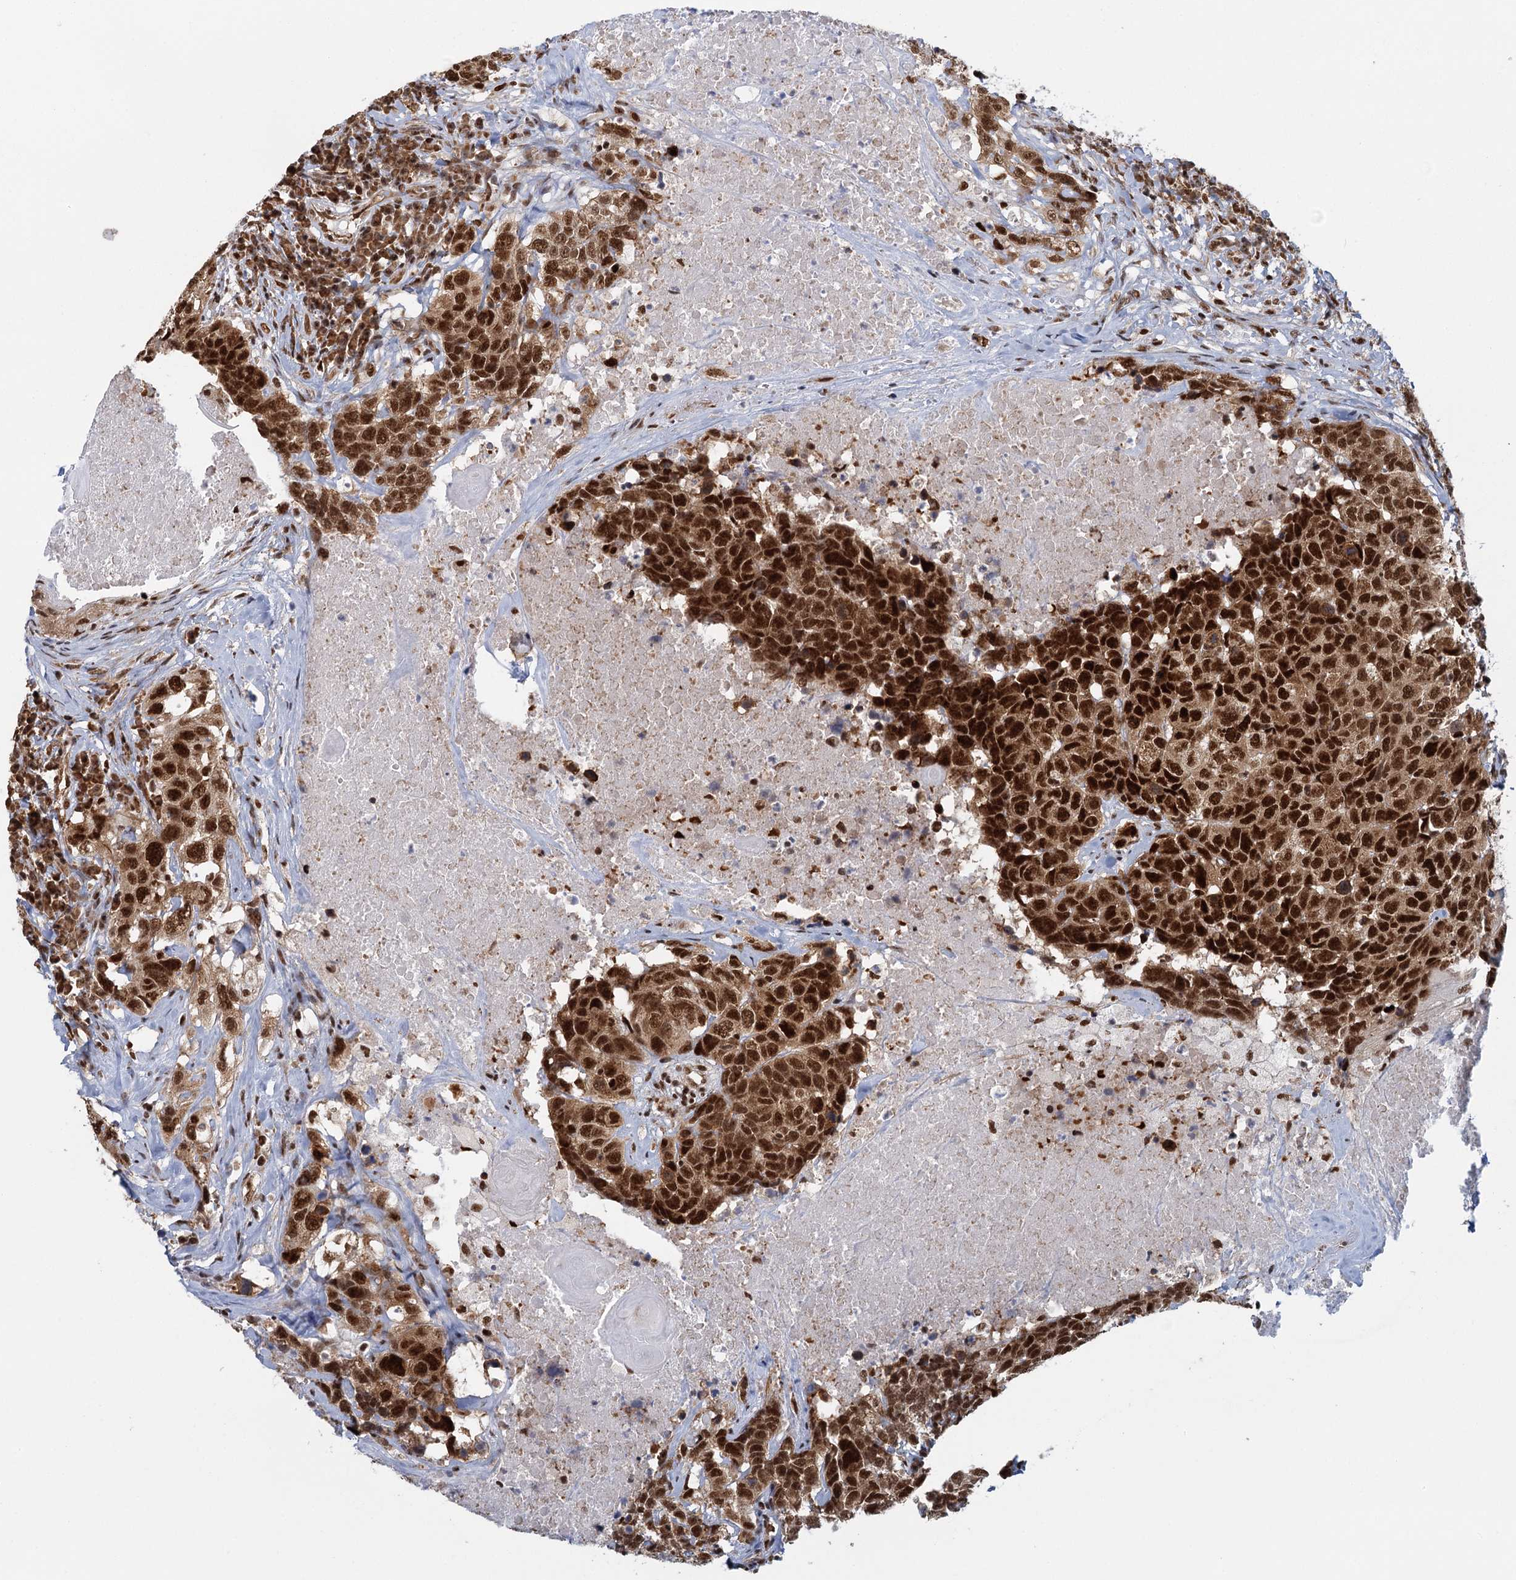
{"staining": {"intensity": "strong", "quantity": ">75%", "location": "nuclear"}, "tissue": "head and neck cancer", "cell_type": "Tumor cells", "image_type": "cancer", "snomed": [{"axis": "morphology", "description": "Squamous cell carcinoma, NOS"}, {"axis": "topography", "description": "Head-Neck"}], "caption": "IHC photomicrograph of neoplastic tissue: human head and neck squamous cell carcinoma stained using IHC displays high levels of strong protein expression localized specifically in the nuclear of tumor cells, appearing as a nuclear brown color.", "gene": "GPATCH11", "patient": {"sex": "male", "age": 66}}